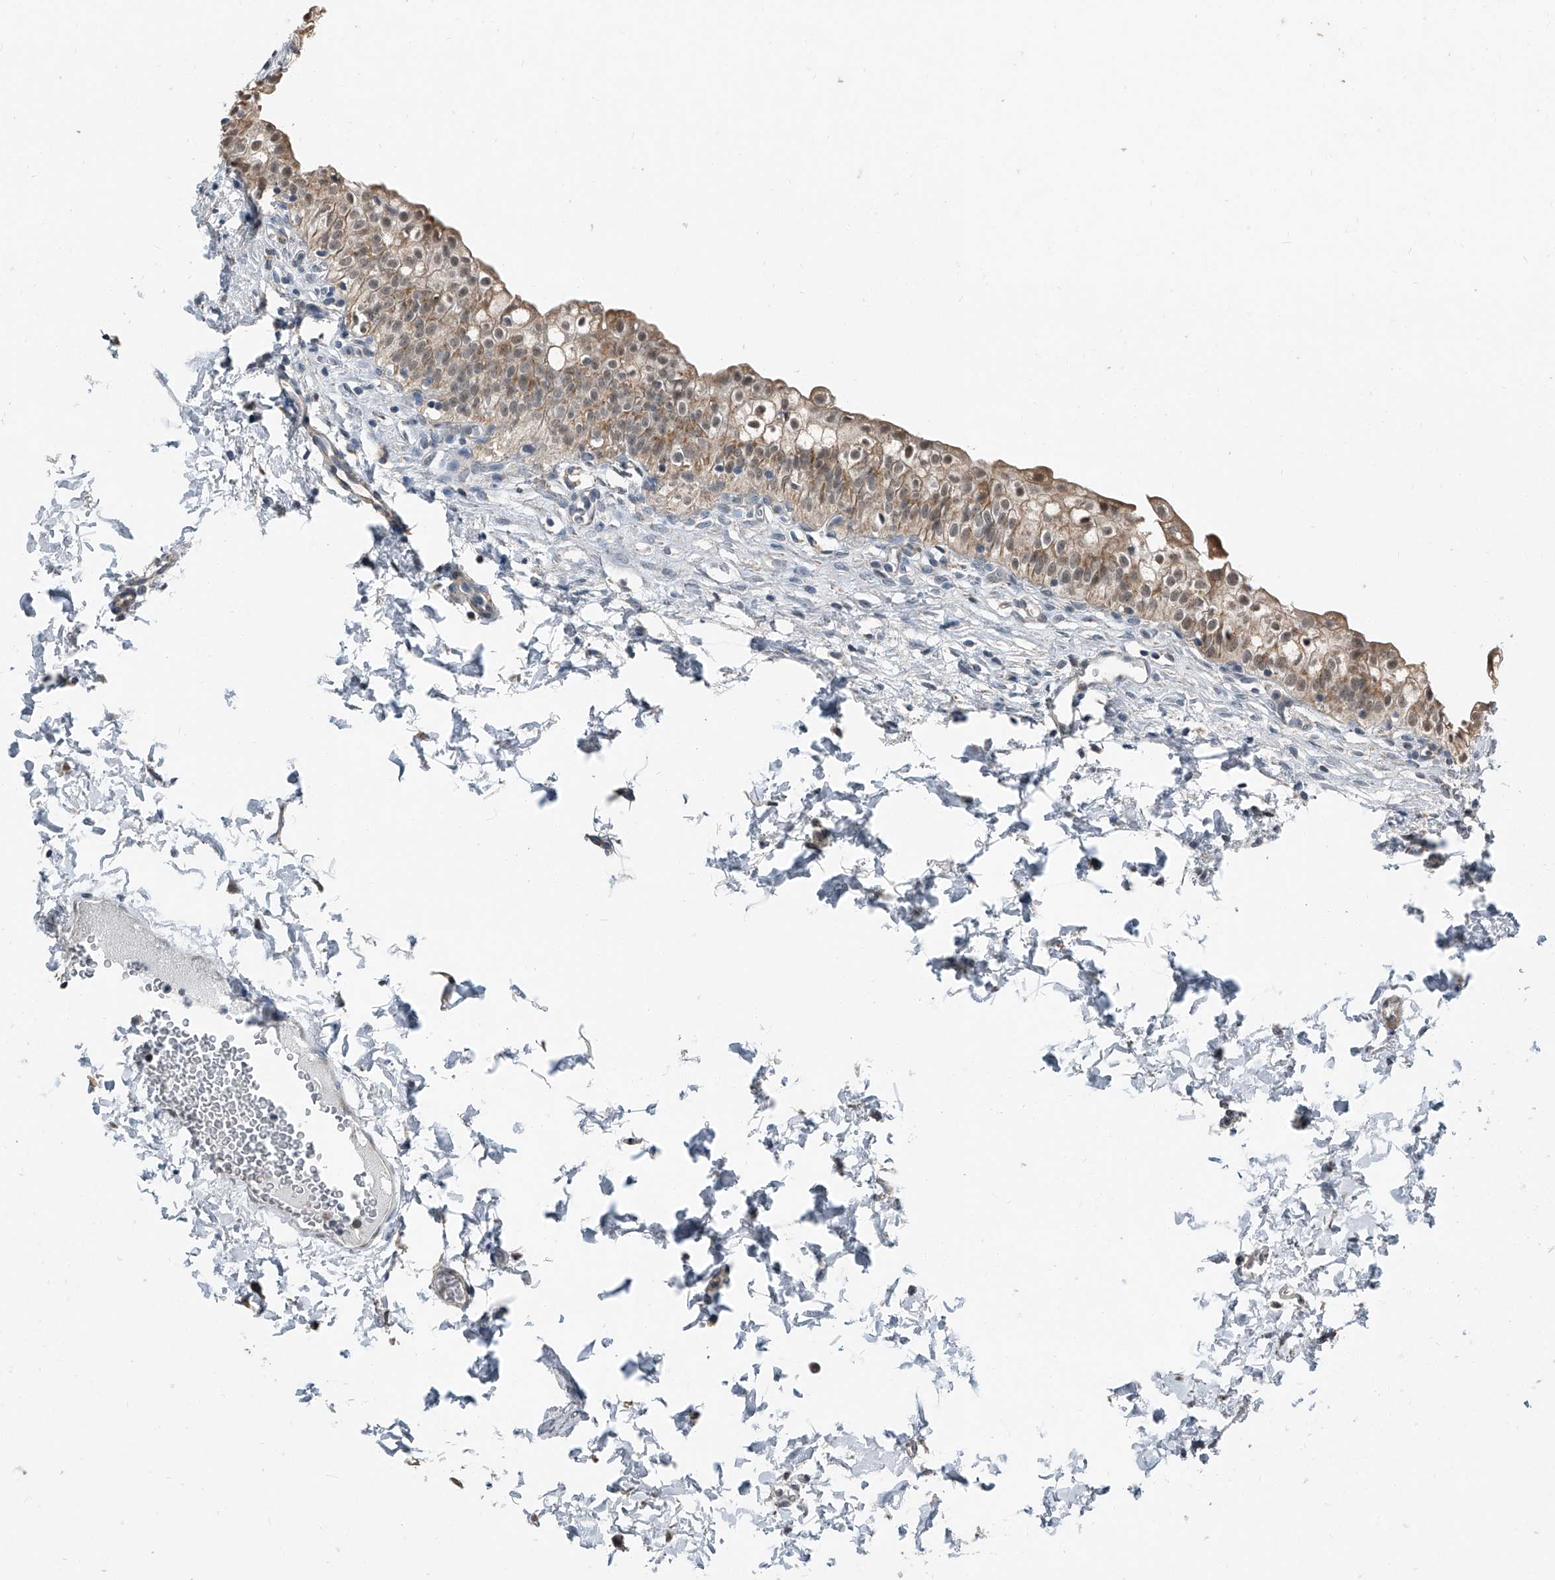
{"staining": {"intensity": "moderate", "quantity": "<25%", "location": "cytoplasmic/membranous,nuclear"}, "tissue": "urinary bladder", "cell_type": "Urothelial cells", "image_type": "normal", "snomed": [{"axis": "morphology", "description": "Normal tissue, NOS"}, {"axis": "topography", "description": "Urinary bladder"}], "caption": "The histopathology image demonstrates a brown stain indicating the presence of a protein in the cytoplasmic/membranous,nuclear of urothelial cells in urinary bladder.", "gene": "CHRNA7", "patient": {"sex": "male", "age": 55}}